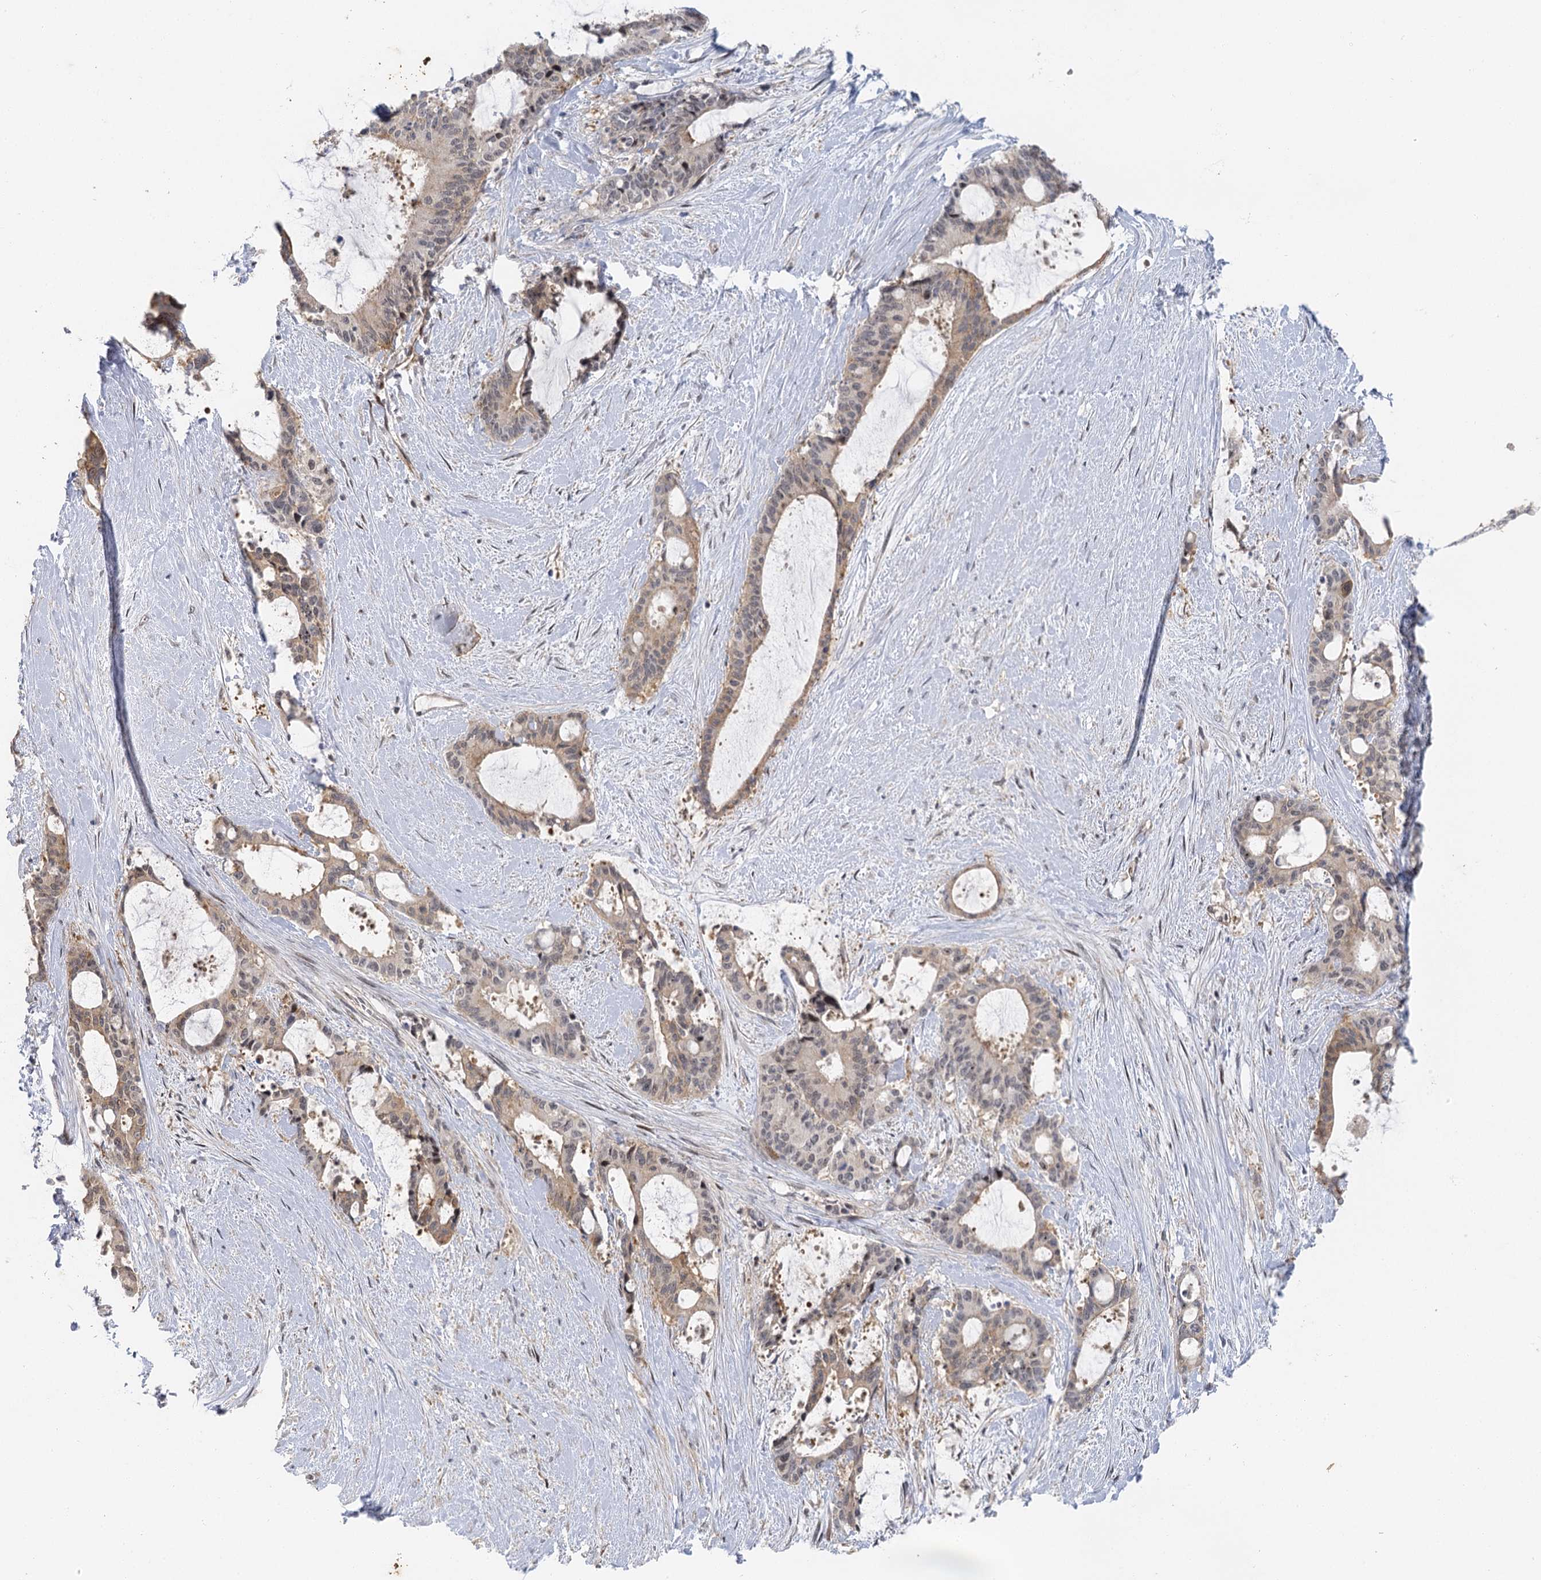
{"staining": {"intensity": "negative", "quantity": "none", "location": "none"}, "tissue": "liver cancer", "cell_type": "Tumor cells", "image_type": "cancer", "snomed": [{"axis": "morphology", "description": "Normal tissue, NOS"}, {"axis": "morphology", "description": "Cholangiocarcinoma"}, {"axis": "topography", "description": "Liver"}, {"axis": "topography", "description": "Peripheral nerve tissue"}], "caption": "IHC histopathology image of human cholangiocarcinoma (liver) stained for a protein (brown), which demonstrates no positivity in tumor cells.", "gene": "IL11RA", "patient": {"sex": "female", "age": 73}}